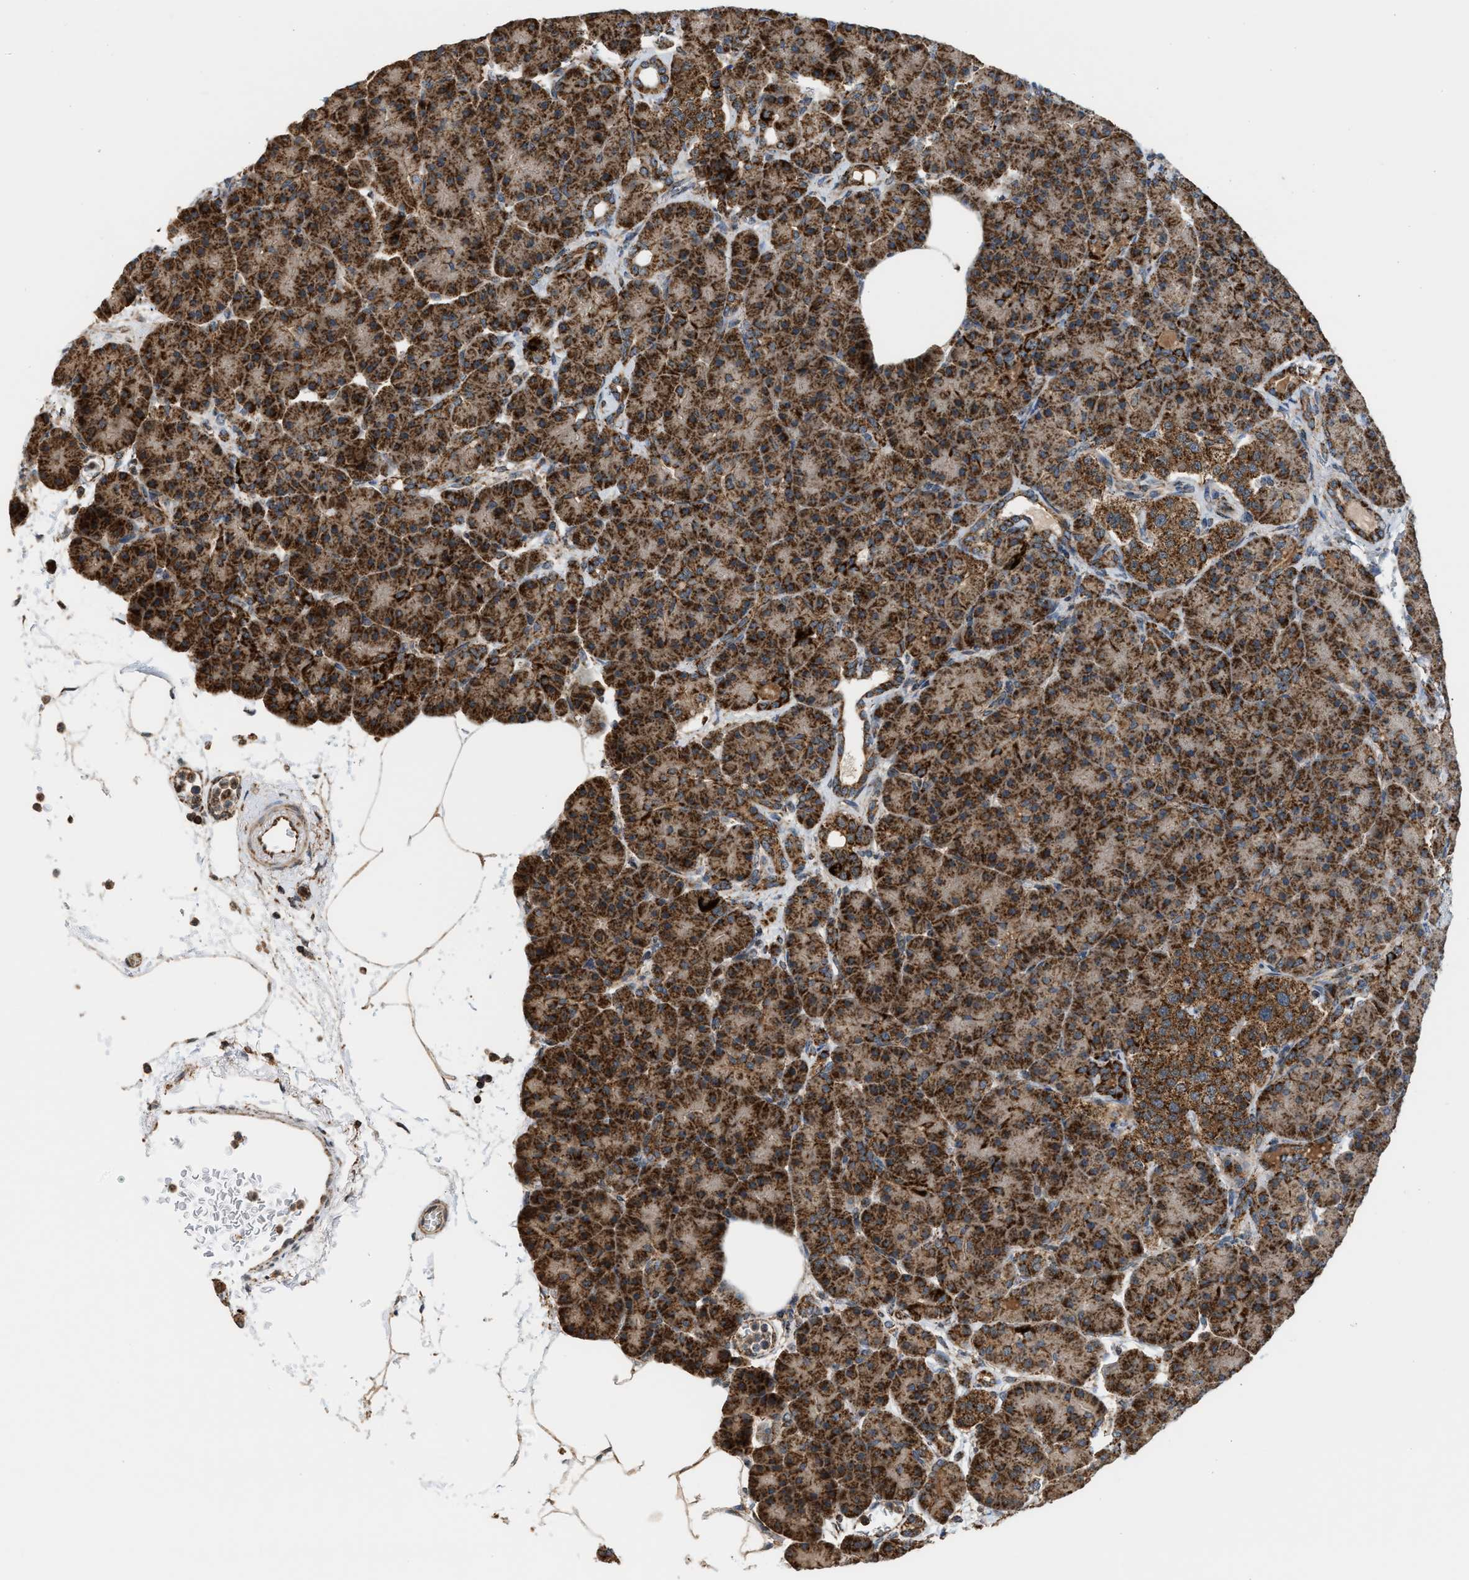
{"staining": {"intensity": "strong", "quantity": ">75%", "location": "cytoplasmic/membranous"}, "tissue": "pancreas", "cell_type": "Exocrine glandular cells", "image_type": "normal", "snomed": [{"axis": "morphology", "description": "Normal tissue, NOS"}, {"axis": "topography", "description": "Pancreas"}], "caption": "IHC histopathology image of unremarkable pancreas: pancreas stained using immunohistochemistry displays high levels of strong protein expression localized specifically in the cytoplasmic/membranous of exocrine glandular cells, appearing as a cytoplasmic/membranous brown color.", "gene": "SGSM2", "patient": {"sex": "female", "age": 70}}